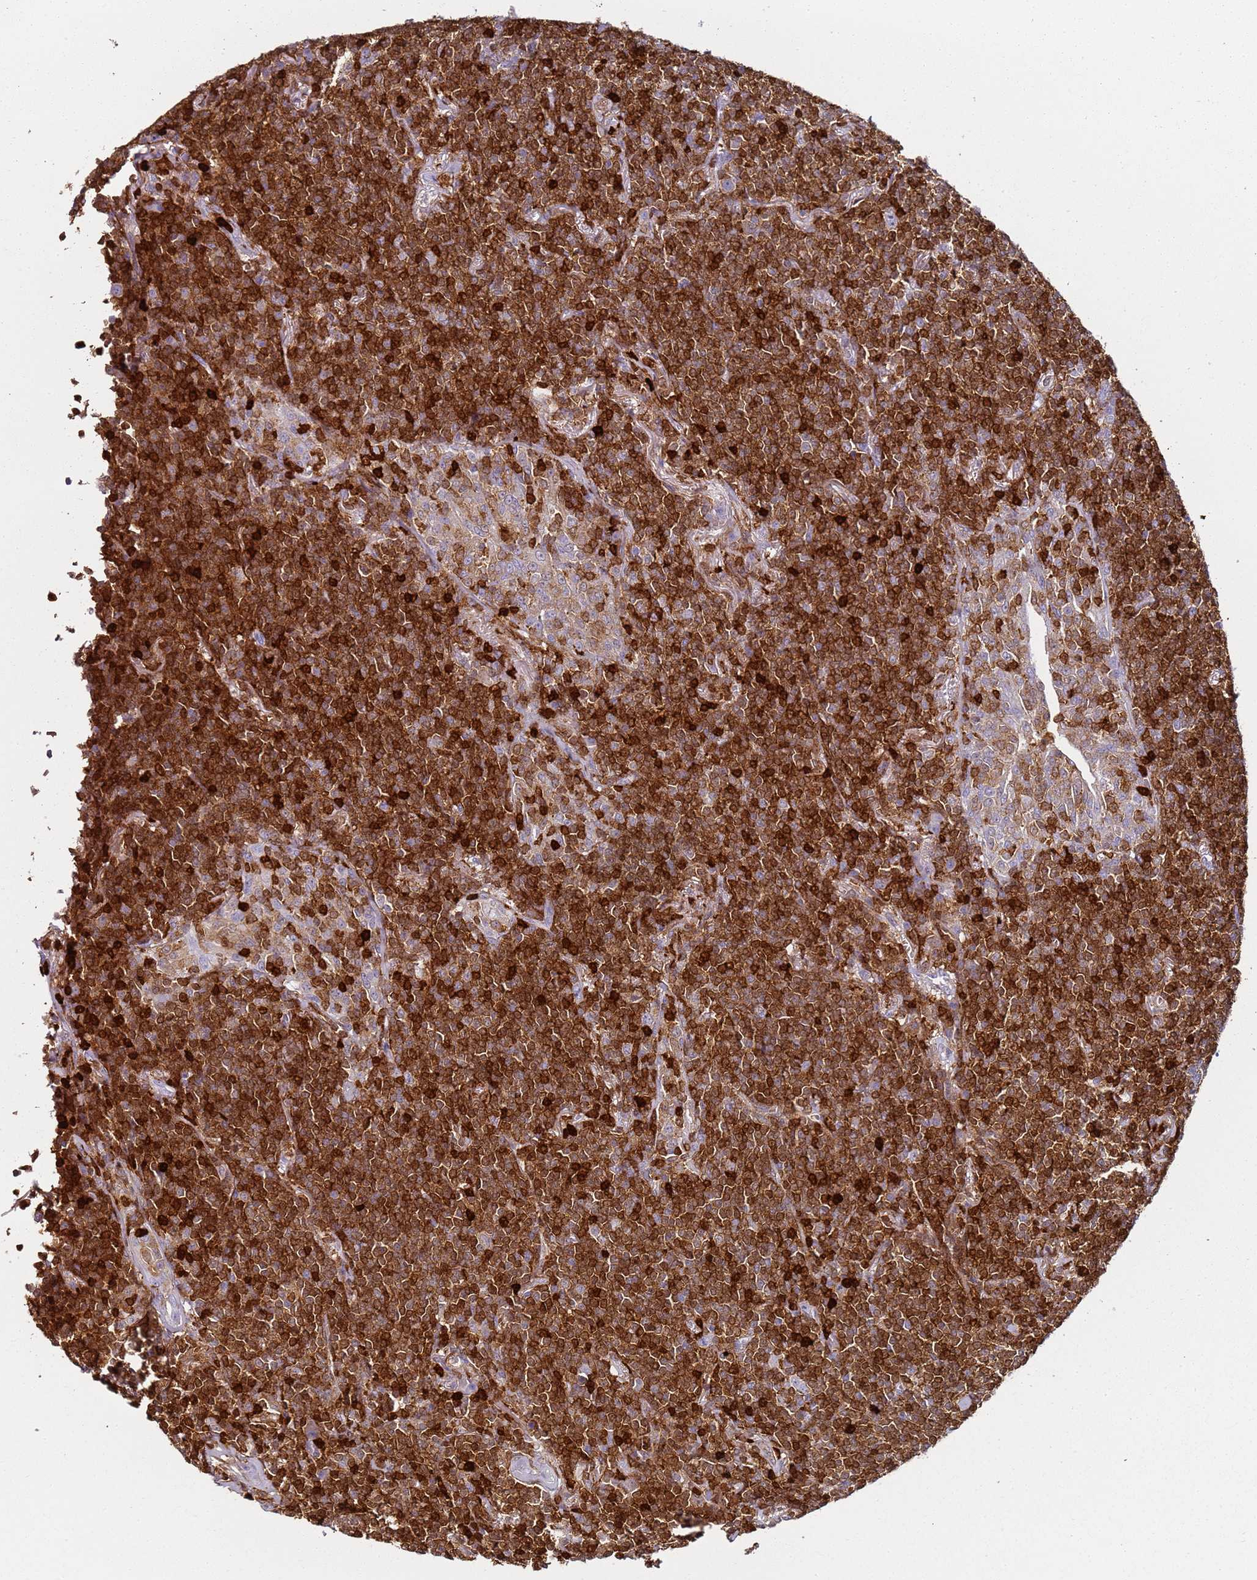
{"staining": {"intensity": "moderate", "quantity": ">75%", "location": "cytoplasmic/membranous,nuclear"}, "tissue": "lymphoma", "cell_type": "Tumor cells", "image_type": "cancer", "snomed": [{"axis": "morphology", "description": "Malignant lymphoma, non-Hodgkin's type, Low grade"}, {"axis": "topography", "description": "Lung"}], "caption": "Immunohistochemical staining of human lymphoma exhibits medium levels of moderate cytoplasmic/membranous and nuclear staining in about >75% of tumor cells. The staining was performed using DAB (3,3'-diaminobenzidine) to visualize the protein expression in brown, while the nuclei were stained in blue with hematoxylin (Magnification: 20x).", "gene": "S100A4", "patient": {"sex": "female", "age": 71}}